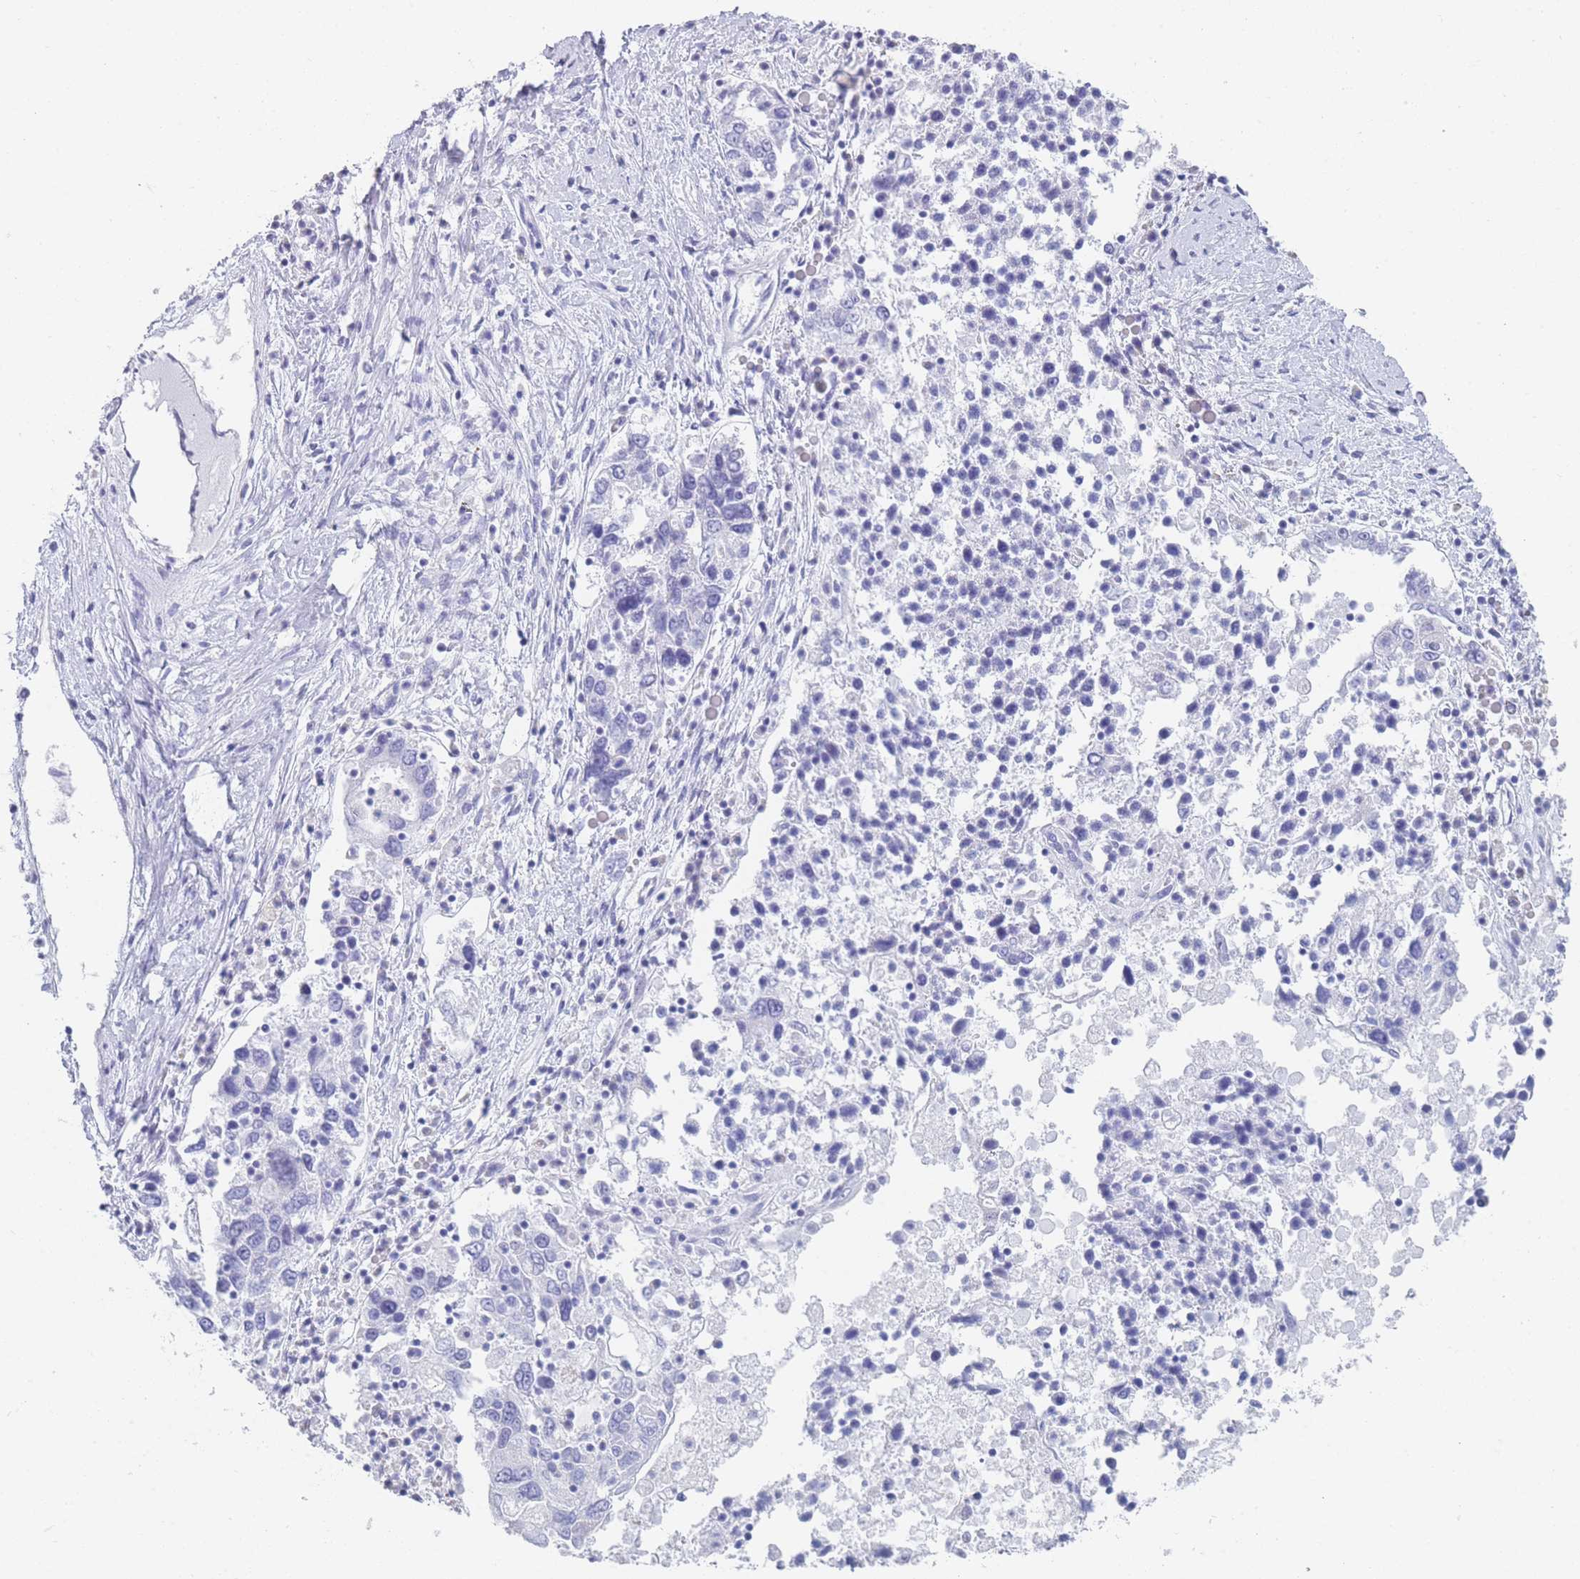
{"staining": {"intensity": "negative", "quantity": "none", "location": "none"}, "tissue": "ovarian cancer", "cell_type": "Tumor cells", "image_type": "cancer", "snomed": [{"axis": "morphology", "description": "Carcinoma, endometroid"}, {"axis": "topography", "description": "Ovary"}], "caption": "High power microscopy micrograph of an immunohistochemistry (IHC) micrograph of ovarian endometroid carcinoma, revealing no significant expression in tumor cells. Brightfield microscopy of IHC stained with DAB (brown) and hematoxylin (blue), captured at high magnification.", "gene": "OR5D16", "patient": {"sex": "female", "age": 62}}